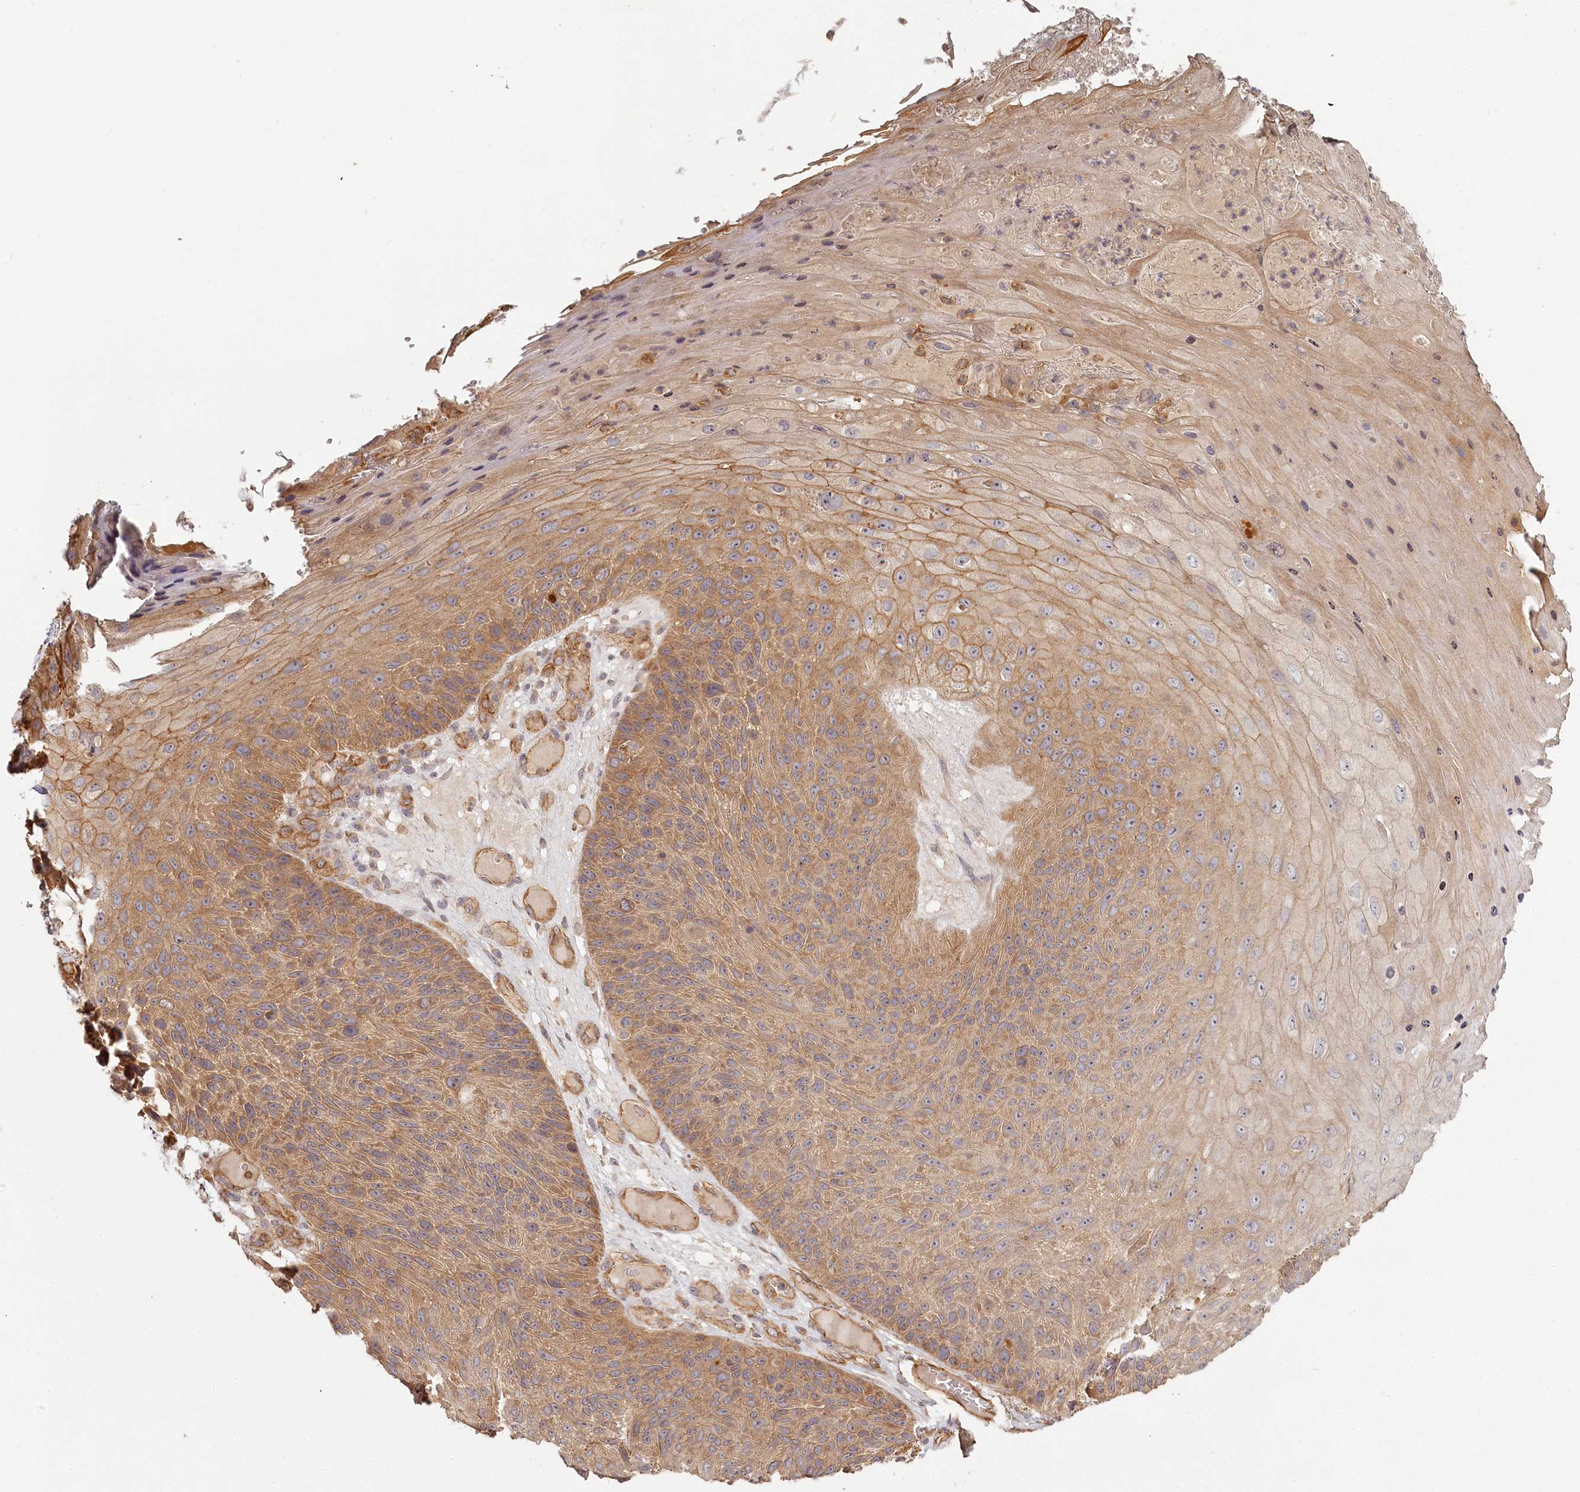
{"staining": {"intensity": "moderate", "quantity": ">75%", "location": "cytoplasmic/membranous"}, "tissue": "skin cancer", "cell_type": "Tumor cells", "image_type": "cancer", "snomed": [{"axis": "morphology", "description": "Squamous cell carcinoma, NOS"}, {"axis": "topography", "description": "Skin"}], "caption": "Immunohistochemical staining of skin cancer reveals medium levels of moderate cytoplasmic/membranous staining in approximately >75% of tumor cells.", "gene": "TMIE", "patient": {"sex": "female", "age": 88}}